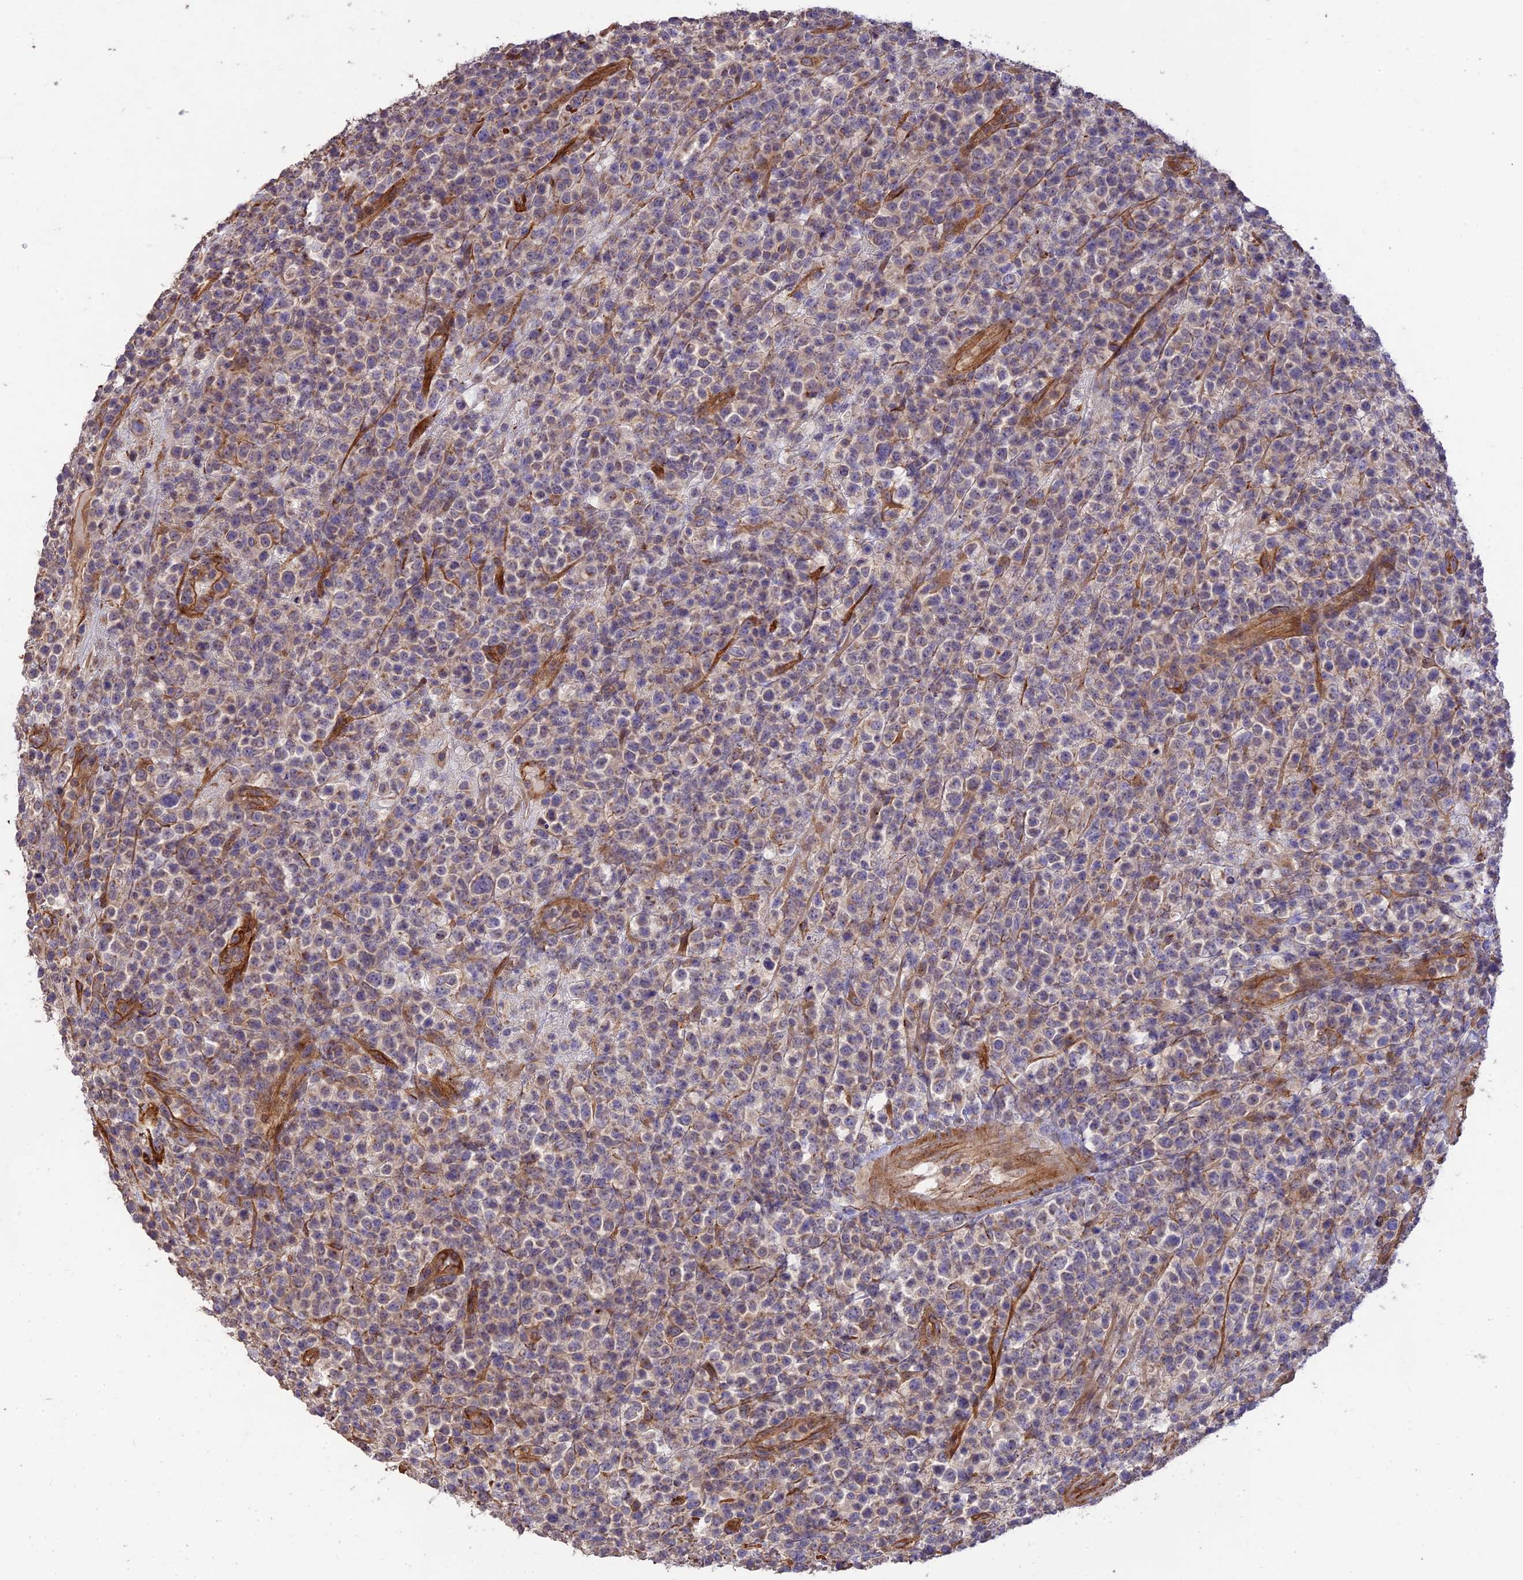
{"staining": {"intensity": "weak", "quantity": "<25%", "location": "cytoplasmic/membranous"}, "tissue": "lymphoma", "cell_type": "Tumor cells", "image_type": "cancer", "snomed": [{"axis": "morphology", "description": "Malignant lymphoma, non-Hodgkin's type, High grade"}, {"axis": "topography", "description": "Colon"}], "caption": "There is no significant staining in tumor cells of high-grade malignant lymphoma, non-Hodgkin's type.", "gene": "HOMER2", "patient": {"sex": "female", "age": 53}}